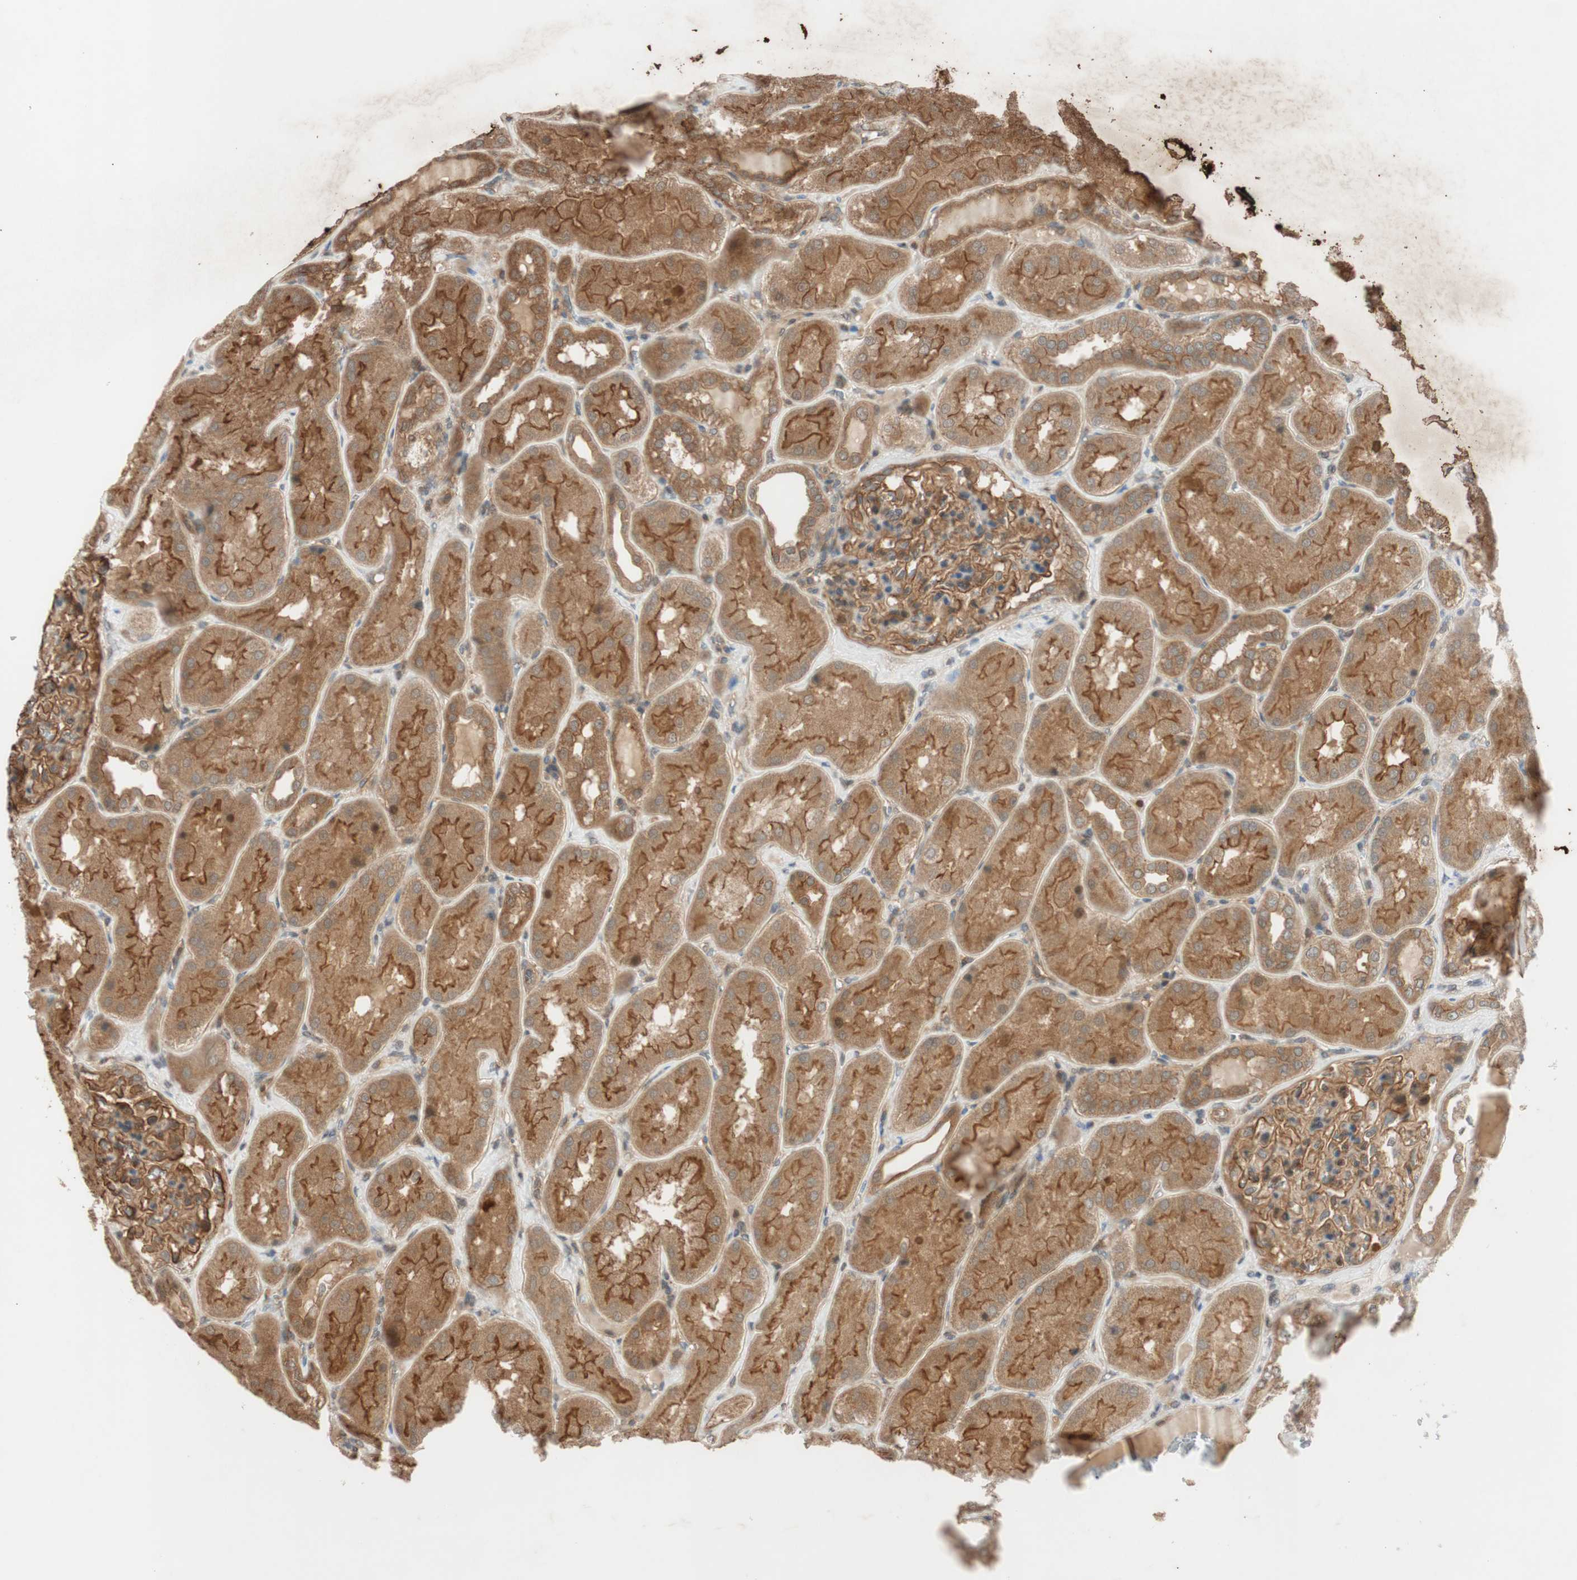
{"staining": {"intensity": "moderate", "quantity": ">75%", "location": "cytoplasmic/membranous"}, "tissue": "kidney", "cell_type": "Cells in glomeruli", "image_type": "normal", "snomed": [{"axis": "morphology", "description": "Normal tissue, NOS"}, {"axis": "topography", "description": "Kidney"}], "caption": "Unremarkable kidney demonstrates moderate cytoplasmic/membranous expression in approximately >75% of cells in glomeruli, visualized by immunohistochemistry. The staining was performed using DAB (3,3'-diaminobenzidine) to visualize the protein expression in brown, while the nuclei were stained in blue with hematoxylin (Magnification: 20x).", "gene": "EPHA8", "patient": {"sex": "female", "age": 56}}